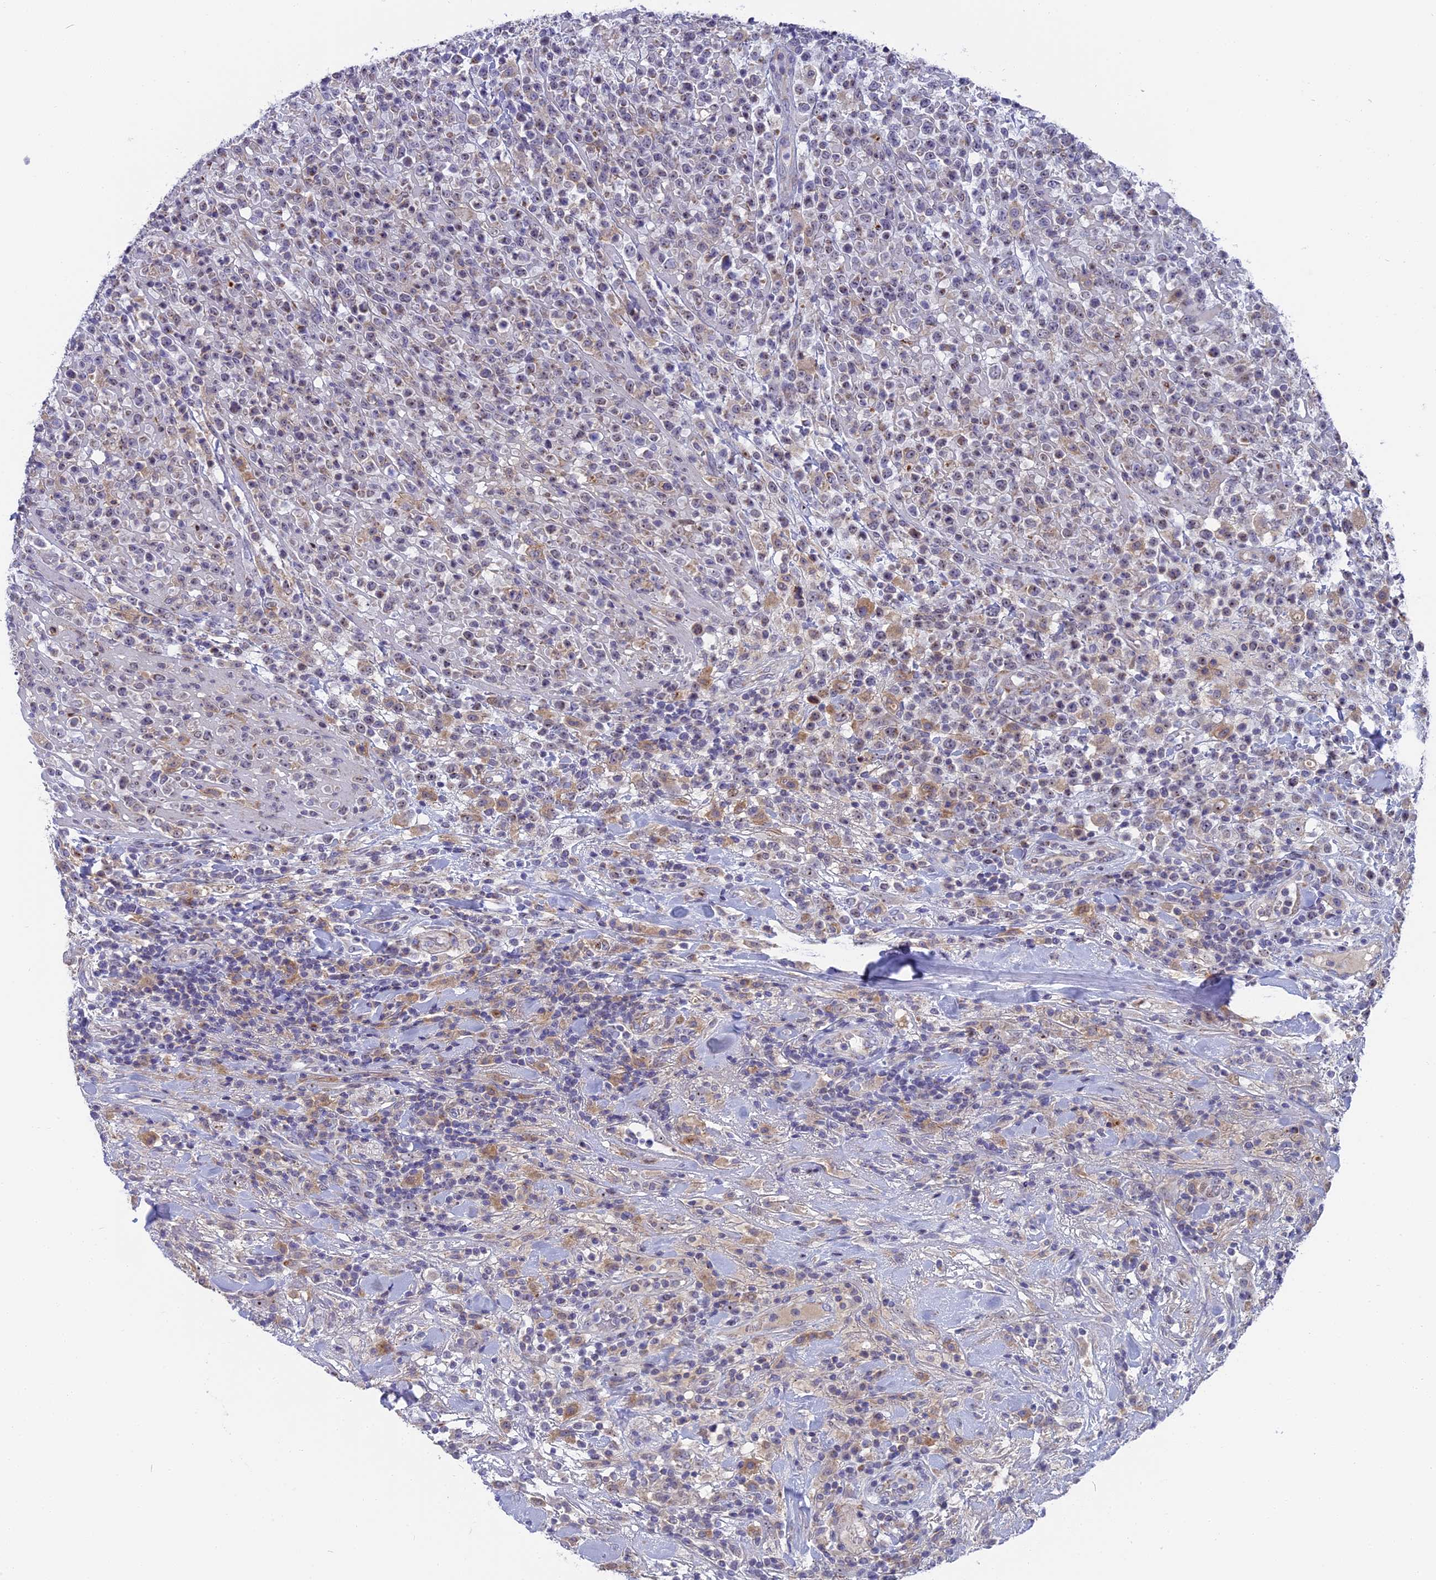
{"staining": {"intensity": "negative", "quantity": "none", "location": "none"}, "tissue": "lymphoma", "cell_type": "Tumor cells", "image_type": "cancer", "snomed": [{"axis": "morphology", "description": "Malignant lymphoma, non-Hodgkin's type, High grade"}, {"axis": "topography", "description": "Colon"}], "caption": "Tumor cells show no significant expression in lymphoma. (DAB immunohistochemistry, high magnification).", "gene": "DTWD1", "patient": {"sex": "female", "age": 53}}